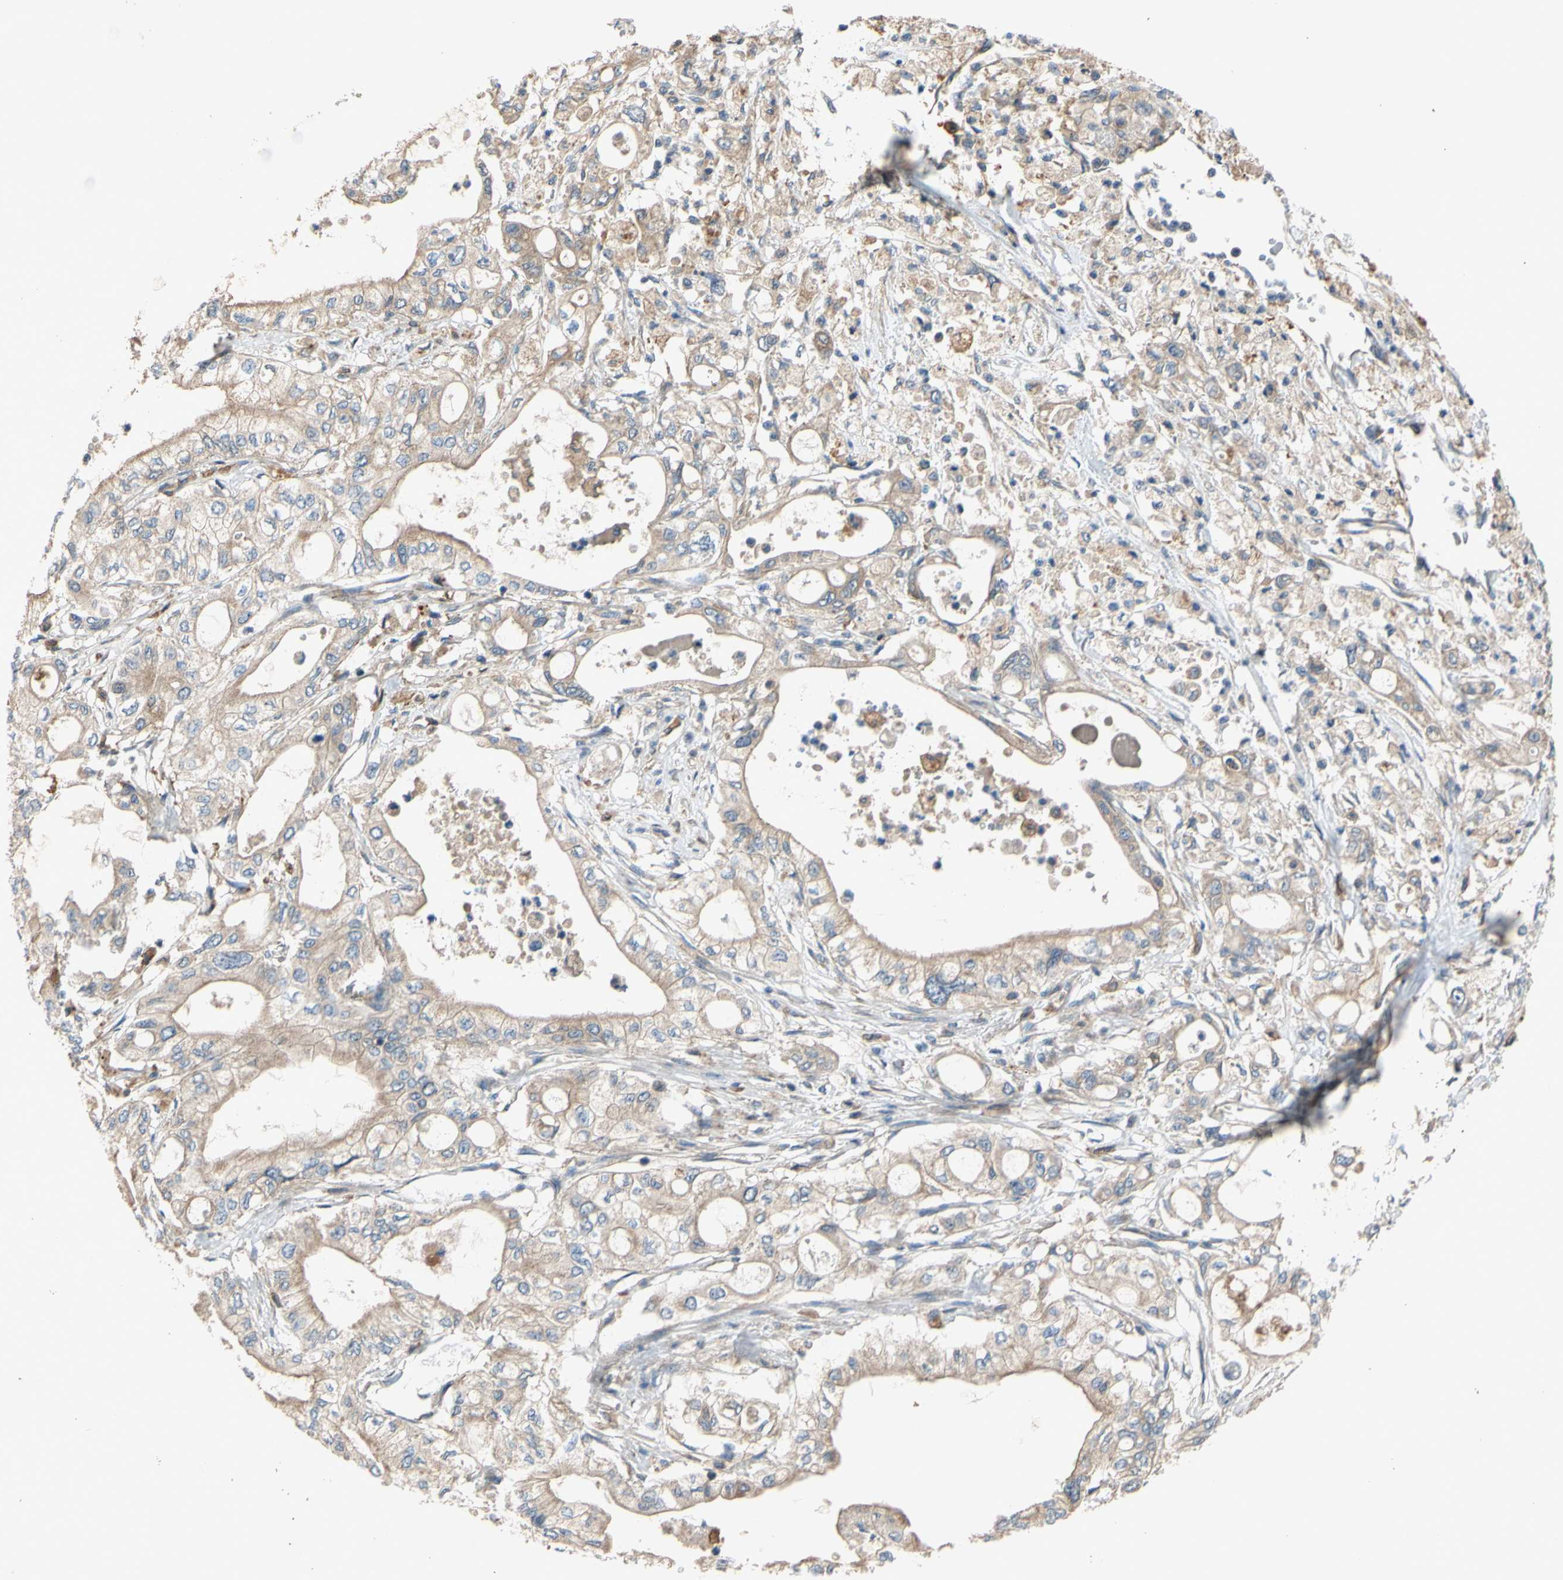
{"staining": {"intensity": "weak", "quantity": ">75%", "location": "cytoplasmic/membranous"}, "tissue": "pancreatic cancer", "cell_type": "Tumor cells", "image_type": "cancer", "snomed": [{"axis": "morphology", "description": "Adenocarcinoma, NOS"}, {"axis": "topography", "description": "Pancreas"}], "caption": "IHC (DAB) staining of pancreatic adenocarcinoma displays weak cytoplasmic/membranous protein expression in about >75% of tumor cells.", "gene": "MBTPS2", "patient": {"sex": "male", "age": 79}}